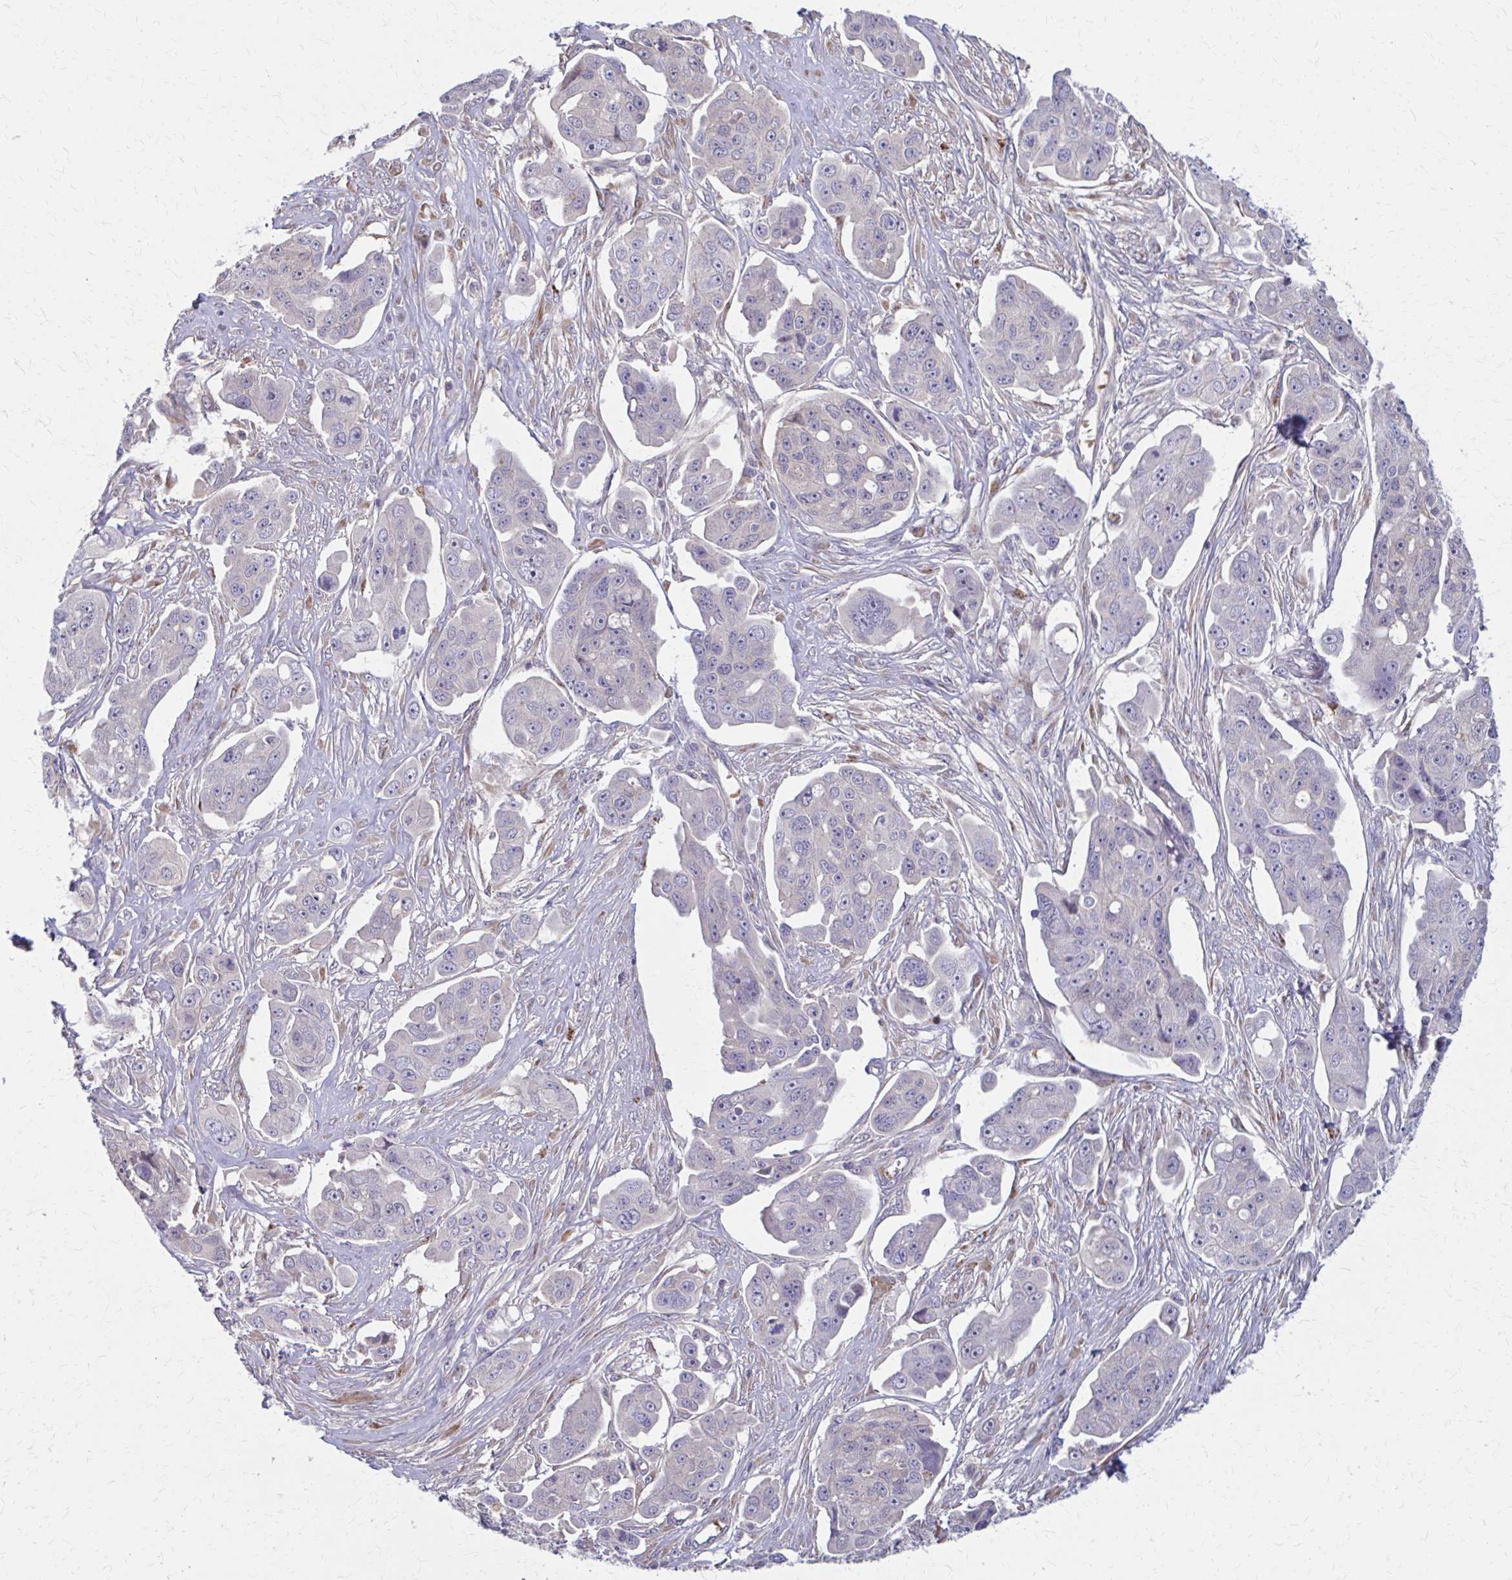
{"staining": {"intensity": "weak", "quantity": "<25%", "location": "nuclear"}, "tissue": "ovarian cancer", "cell_type": "Tumor cells", "image_type": "cancer", "snomed": [{"axis": "morphology", "description": "Carcinoma, endometroid"}, {"axis": "topography", "description": "Ovary"}], "caption": "Ovarian cancer (endometroid carcinoma) was stained to show a protein in brown. There is no significant positivity in tumor cells.", "gene": "IFI44L", "patient": {"sex": "female", "age": 70}}